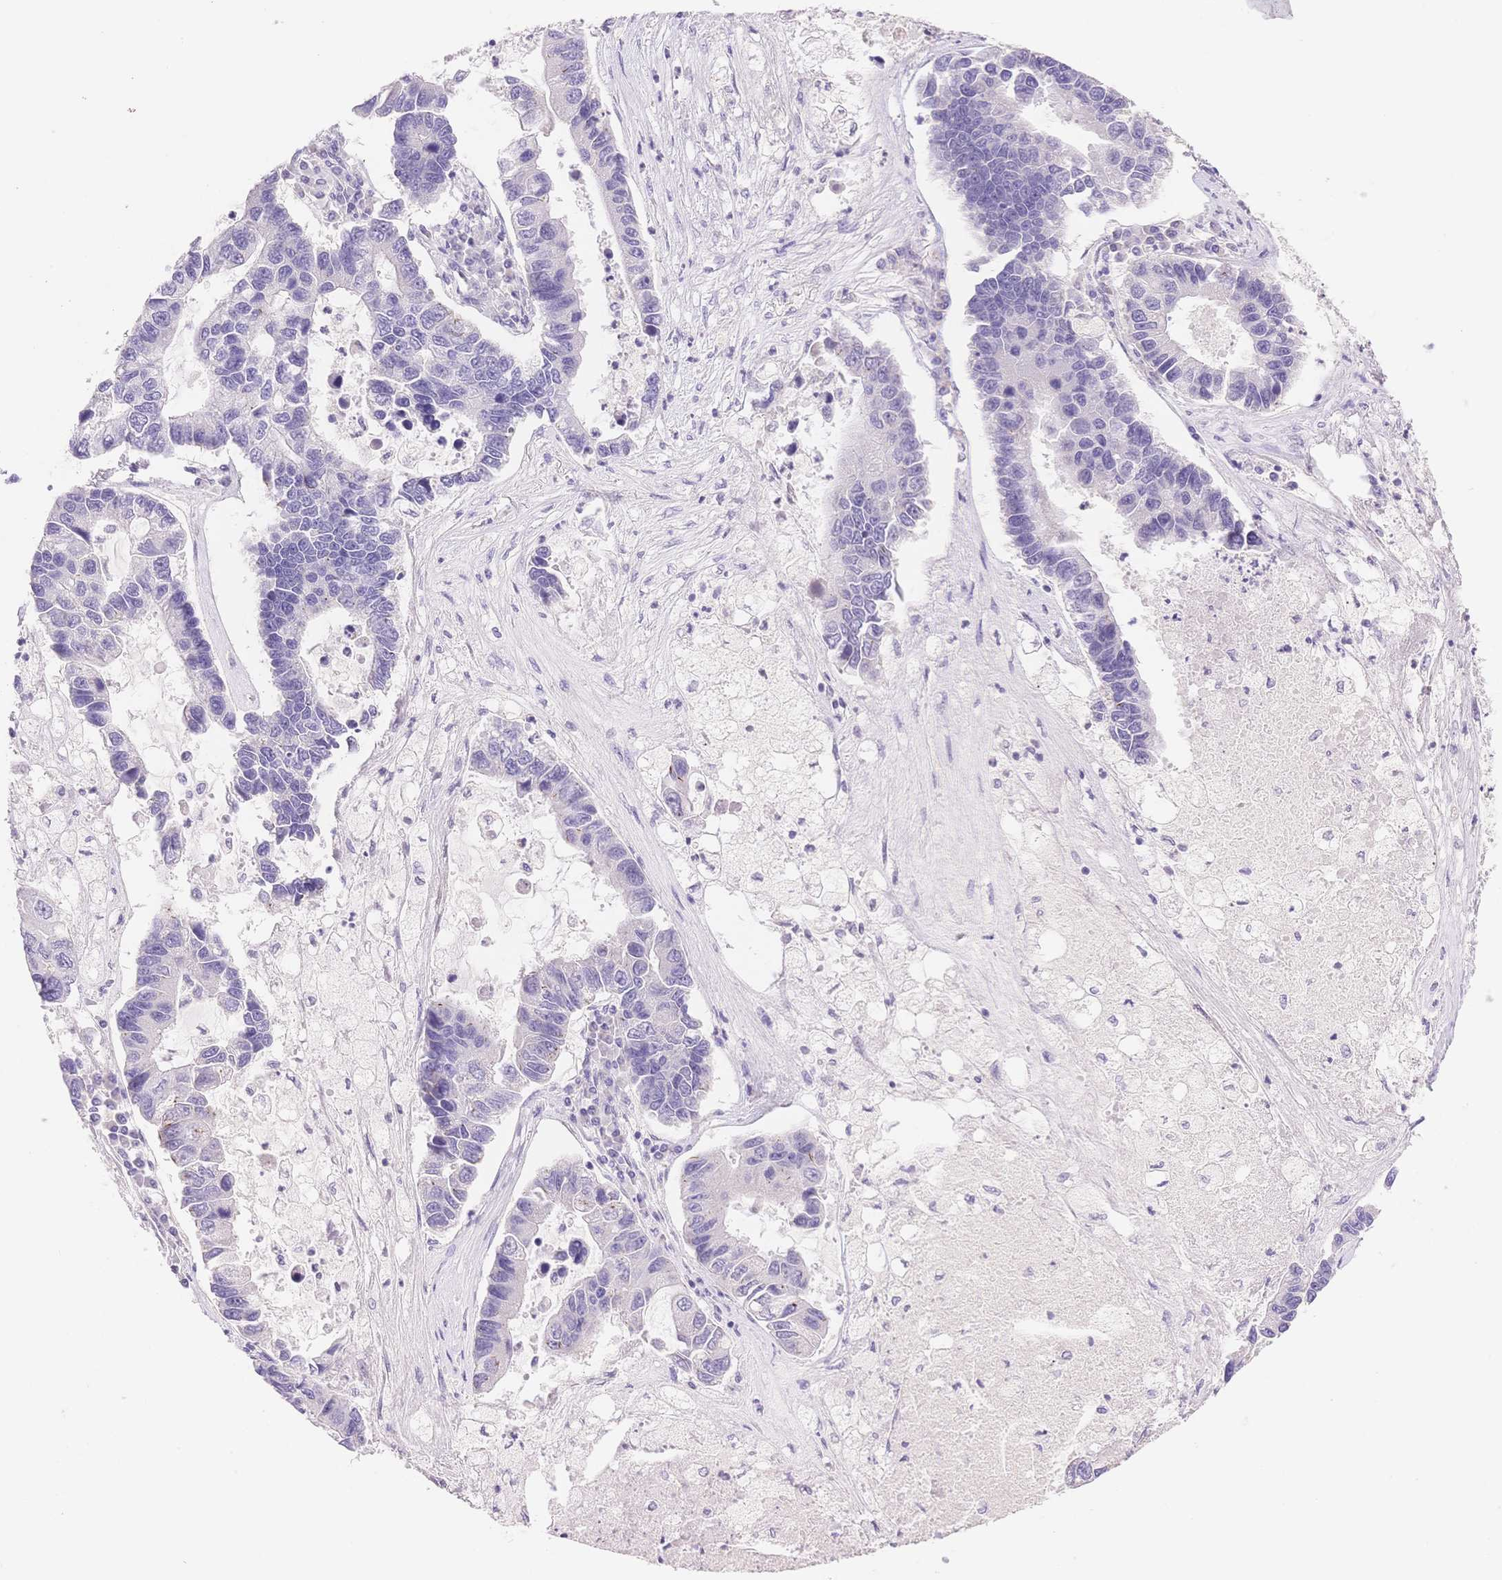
{"staining": {"intensity": "negative", "quantity": "none", "location": "none"}, "tissue": "lung cancer", "cell_type": "Tumor cells", "image_type": "cancer", "snomed": [{"axis": "morphology", "description": "Adenocarcinoma, NOS"}, {"axis": "topography", "description": "Bronchus"}, {"axis": "topography", "description": "Lung"}], "caption": "Tumor cells are negative for protein expression in human lung adenocarcinoma.", "gene": "MYOM1", "patient": {"sex": "female", "age": 51}}